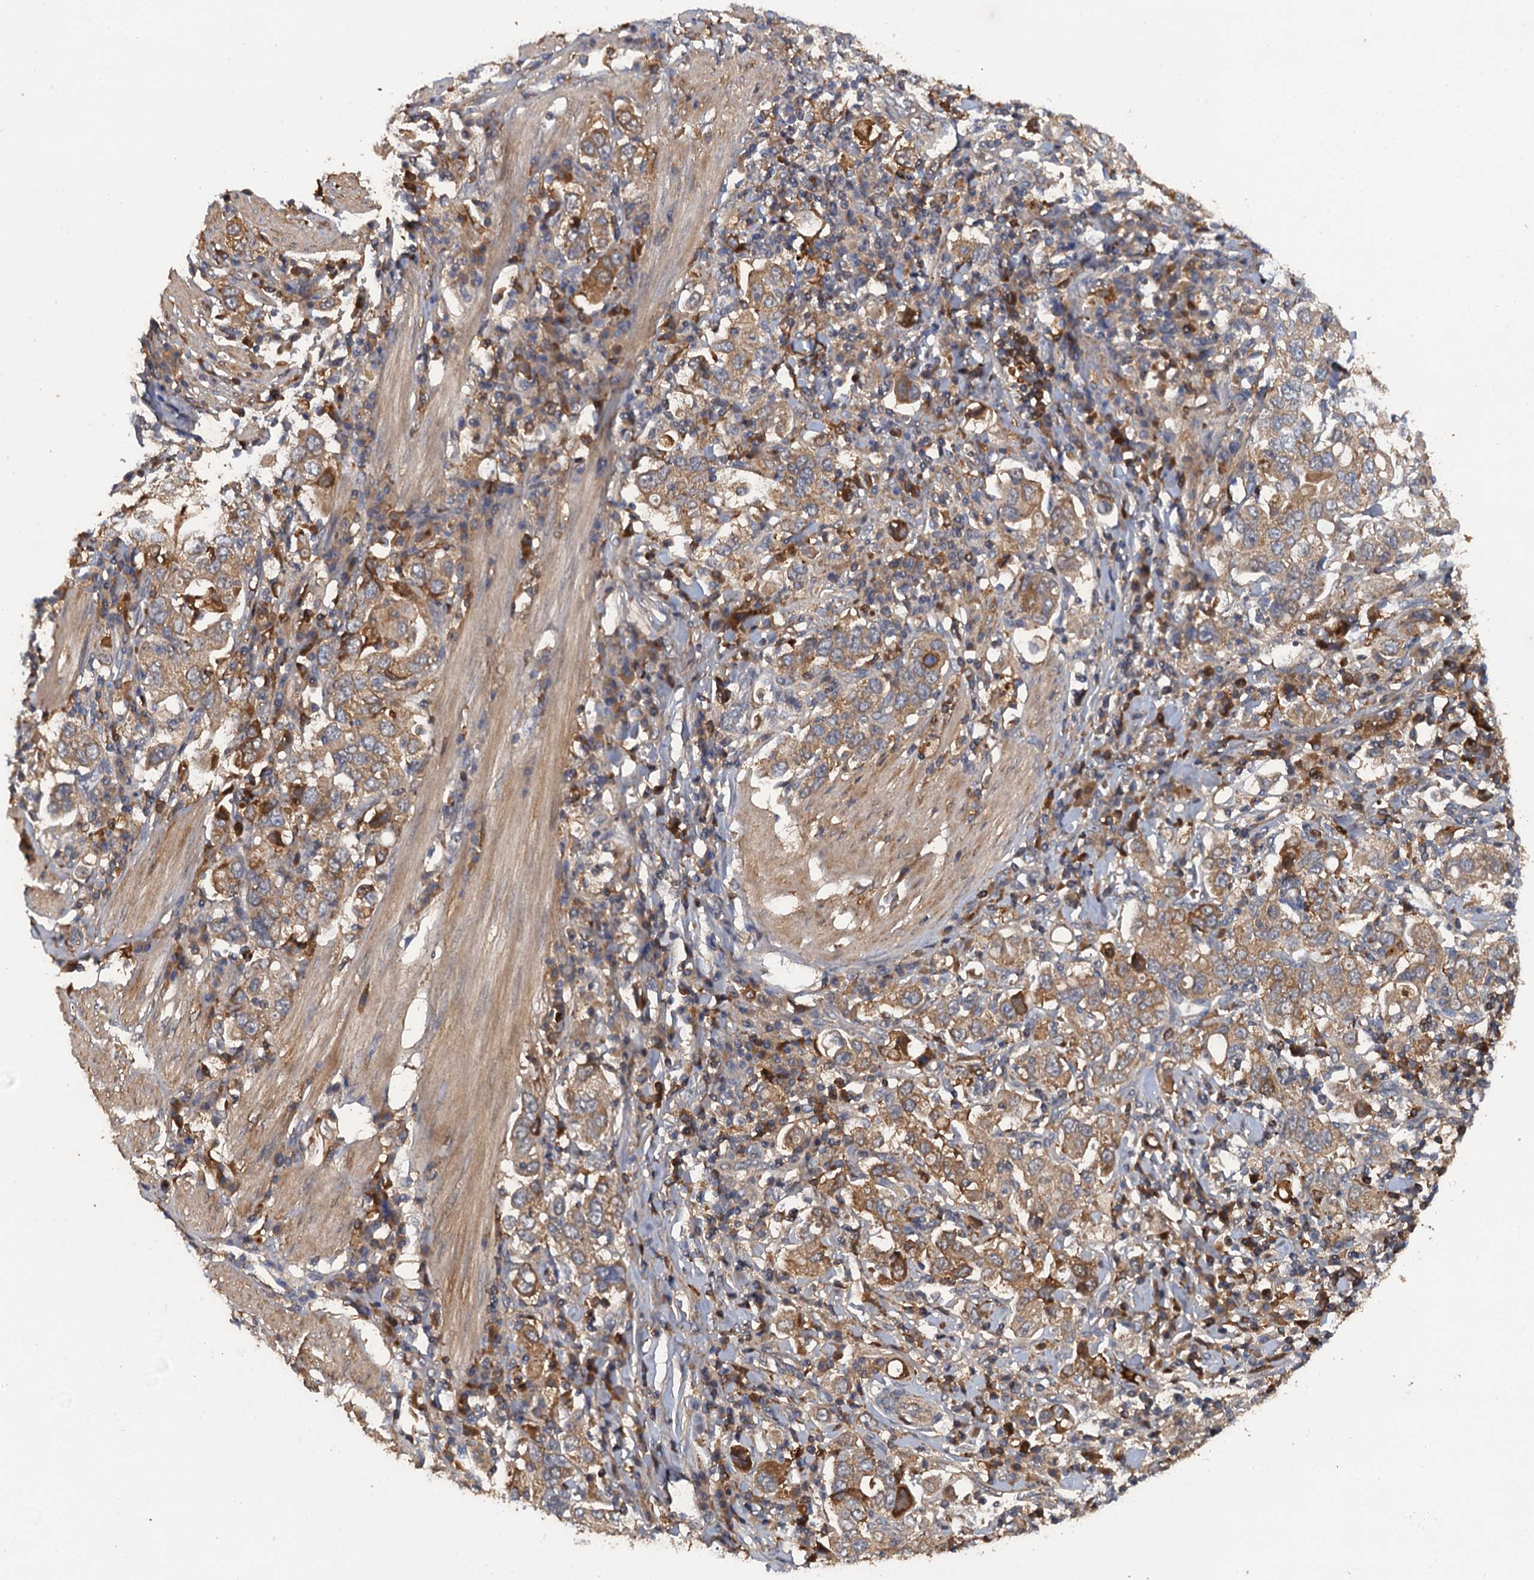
{"staining": {"intensity": "moderate", "quantity": ">75%", "location": "cytoplasmic/membranous"}, "tissue": "stomach cancer", "cell_type": "Tumor cells", "image_type": "cancer", "snomed": [{"axis": "morphology", "description": "Adenocarcinoma, NOS"}, {"axis": "topography", "description": "Stomach, upper"}], "caption": "The immunohistochemical stain shows moderate cytoplasmic/membranous expression in tumor cells of stomach cancer tissue.", "gene": "HAPLN3", "patient": {"sex": "male", "age": 62}}